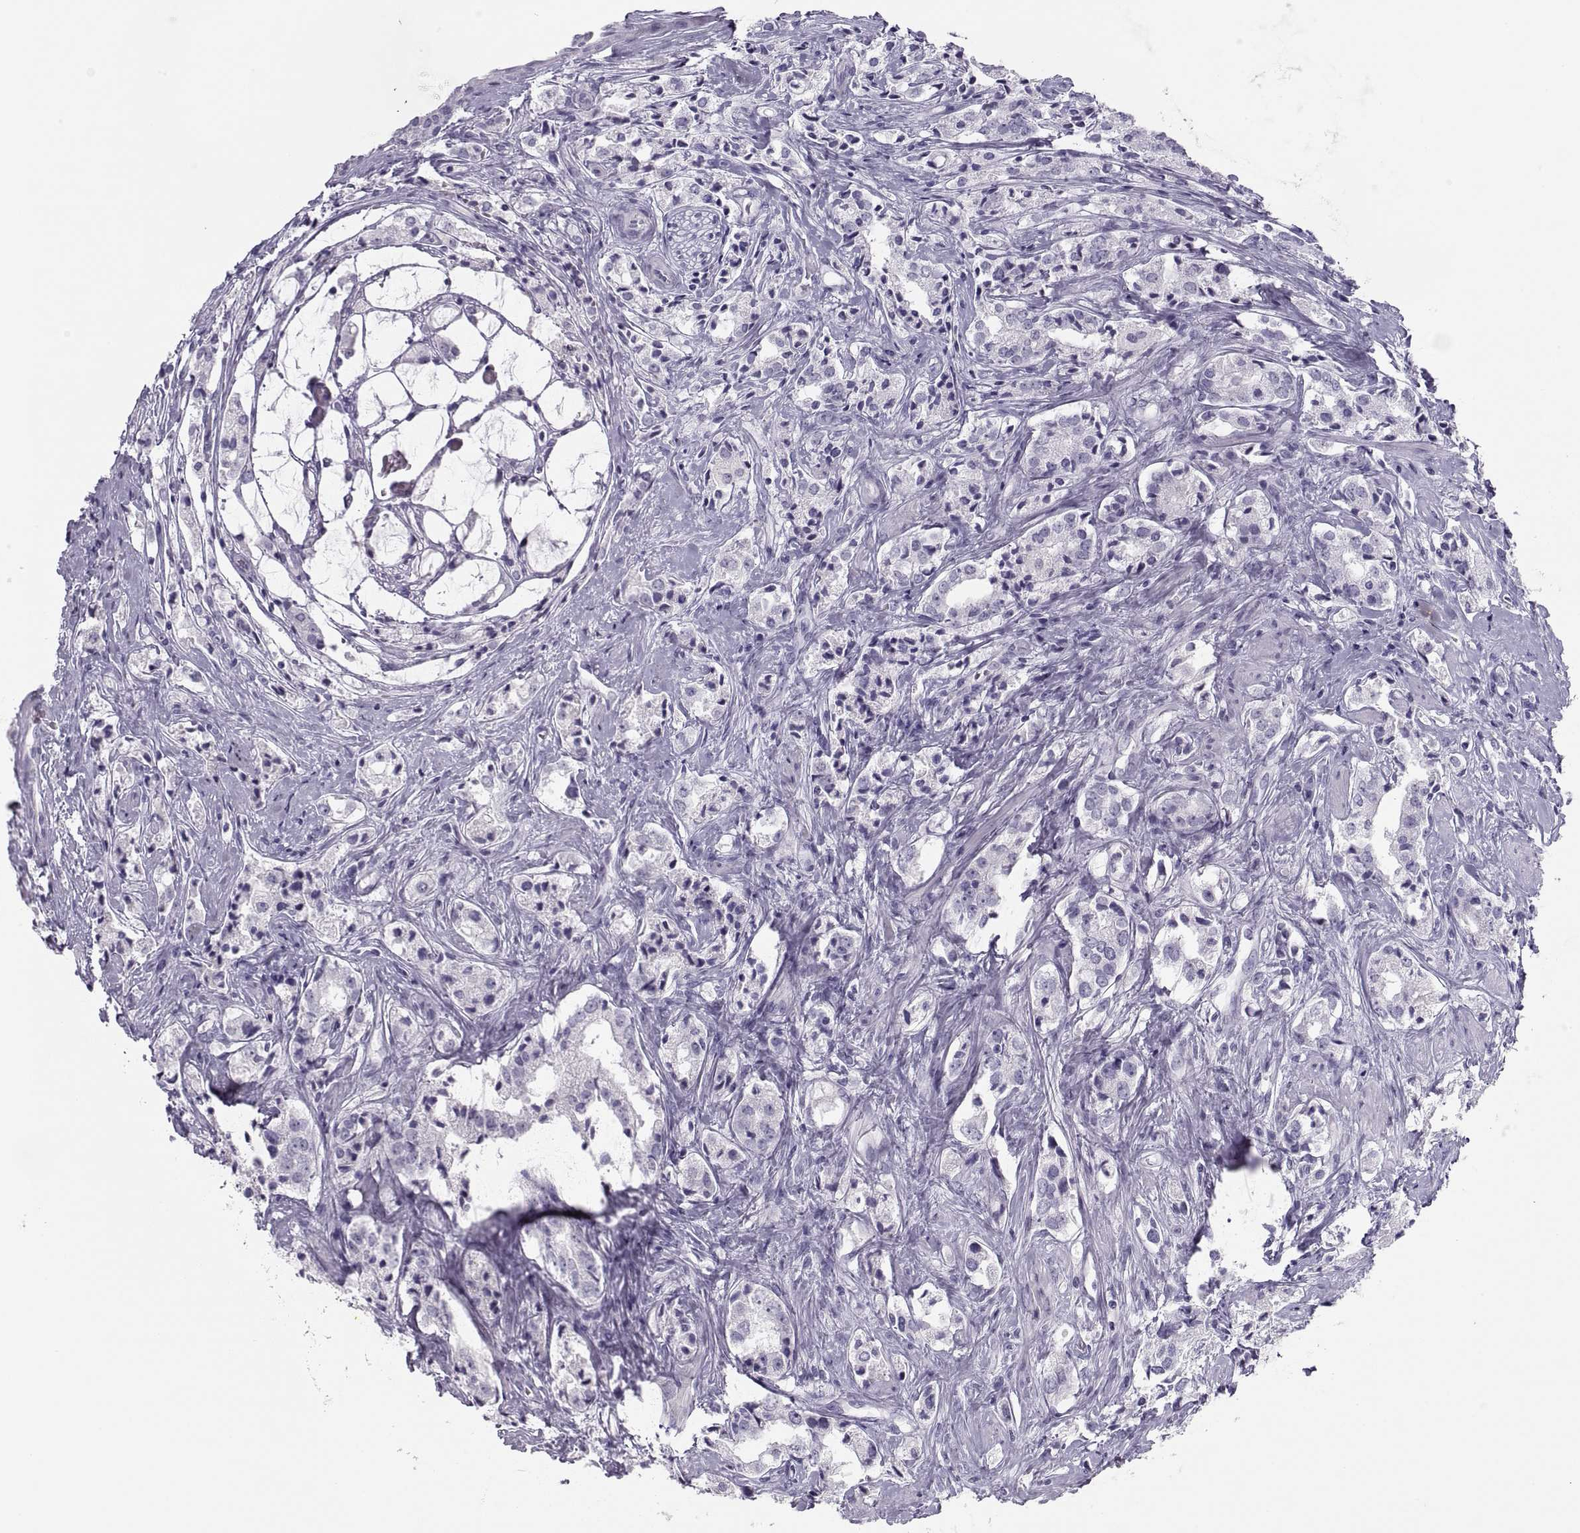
{"staining": {"intensity": "negative", "quantity": "none", "location": "none"}, "tissue": "prostate cancer", "cell_type": "Tumor cells", "image_type": "cancer", "snomed": [{"axis": "morphology", "description": "Adenocarcinoma, NOS"}, {"axis": "topography", "description": "Prostate"}], "caption": "Protein analysis of prostate cancer (adenocarcinoma) exhibits no significant expression in tumor cells.", "gene": "SEMG1", "patient": {"sex": "male", "age": 66}}